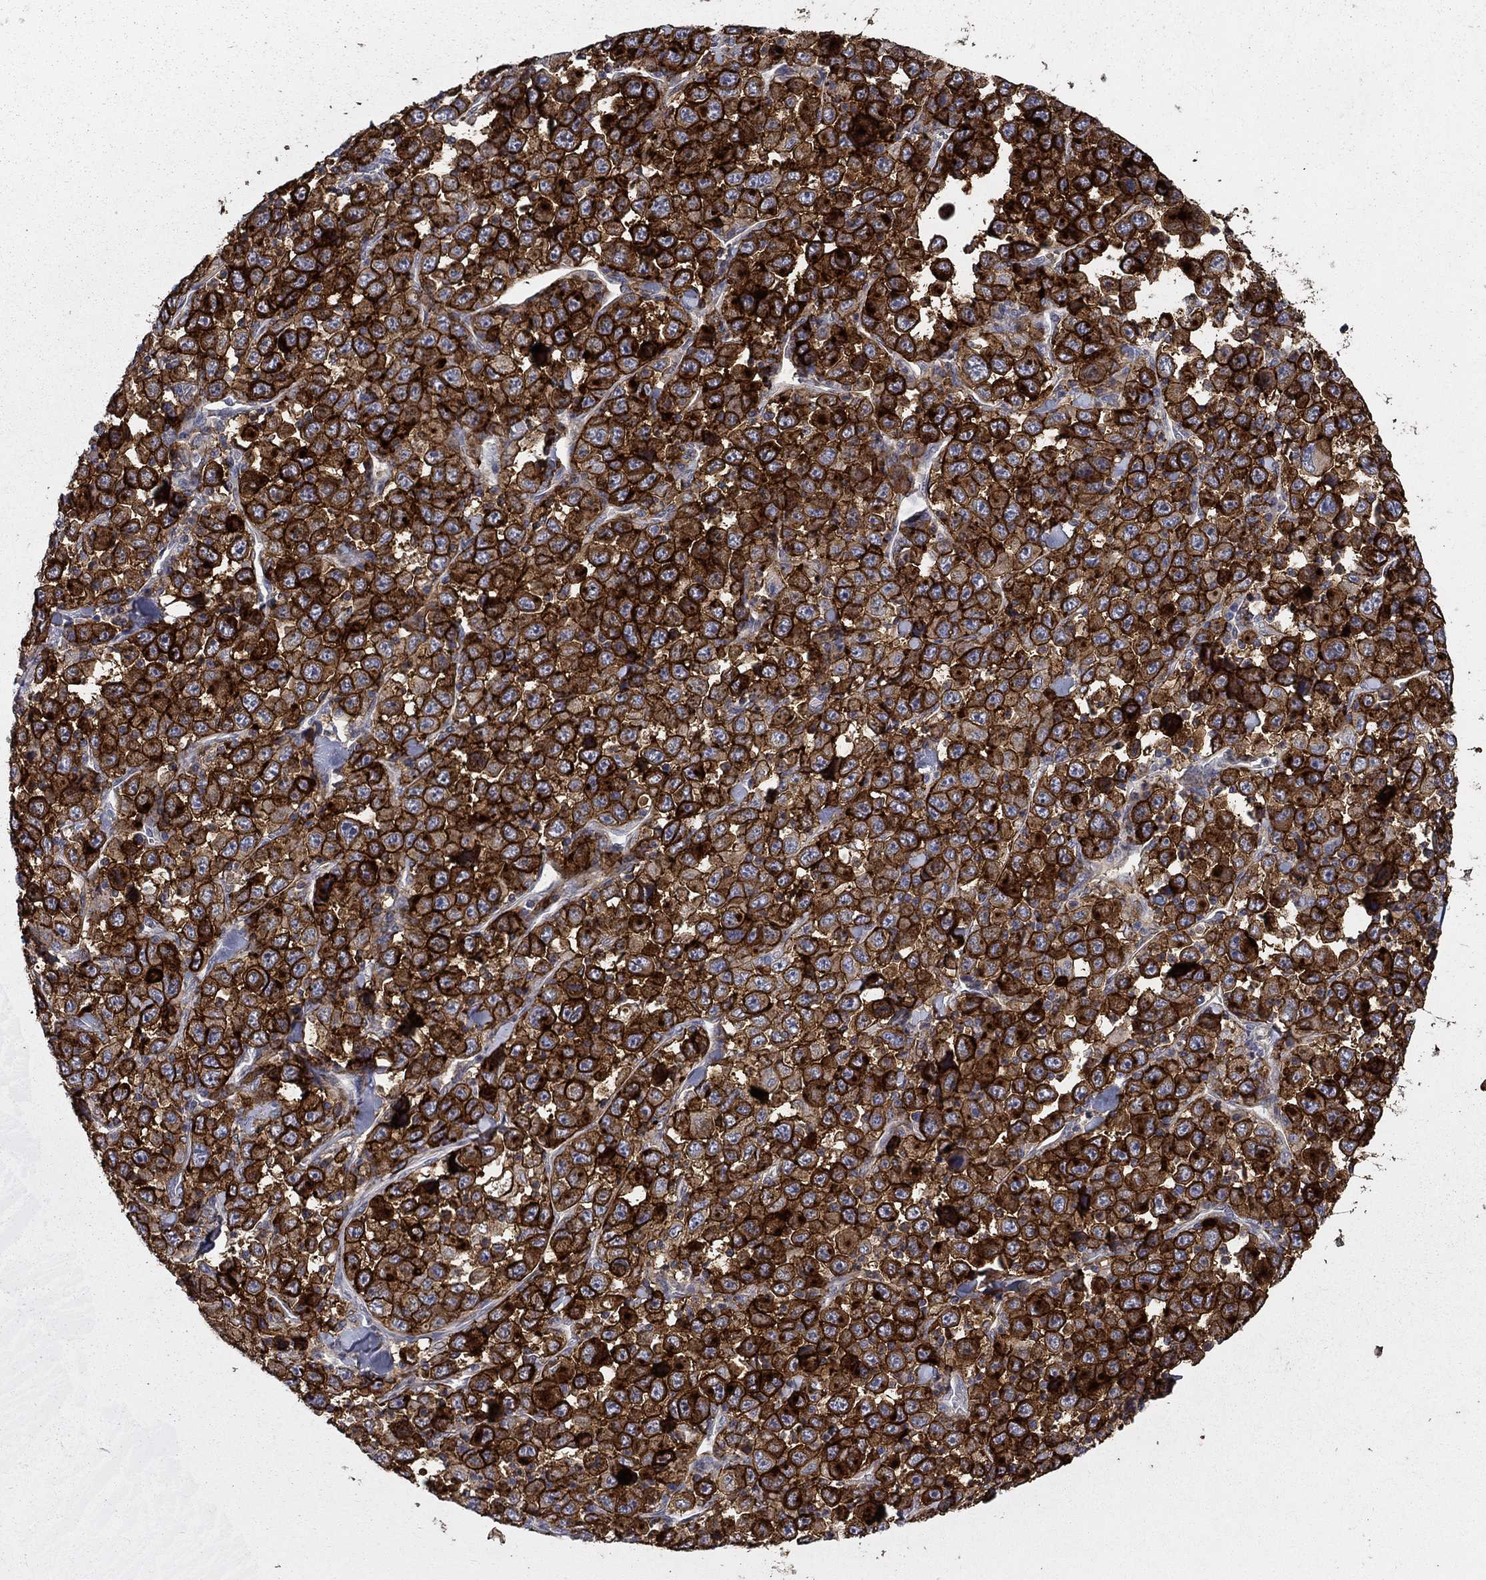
{"staining": {"intensity": "strong", "quantity": ">75%", "location": "cytoplasmic/membranous"}, "tissue": "stomach cancer", "cell_type": "Tumor cells", "image_type": "cancer", "snomed": [{"axis": "morphology", "description": "Normal tissue, NOS"}, {"axis": "morphology", "description": "Adenocarcinoma, NOS"}, {"axis": "topography", "description": "Stomach, upper"}, {"axis": "topography", "description": "Stomach"}], "caption": "Human adenocarcinoma (stomach) stained for a protein (brown) demonstrates strong cytoplasmic/membranous positive expression in about >75% of tumor cells.", "gene": "CD274", "patient": {"sex": "male", "age": 59}}